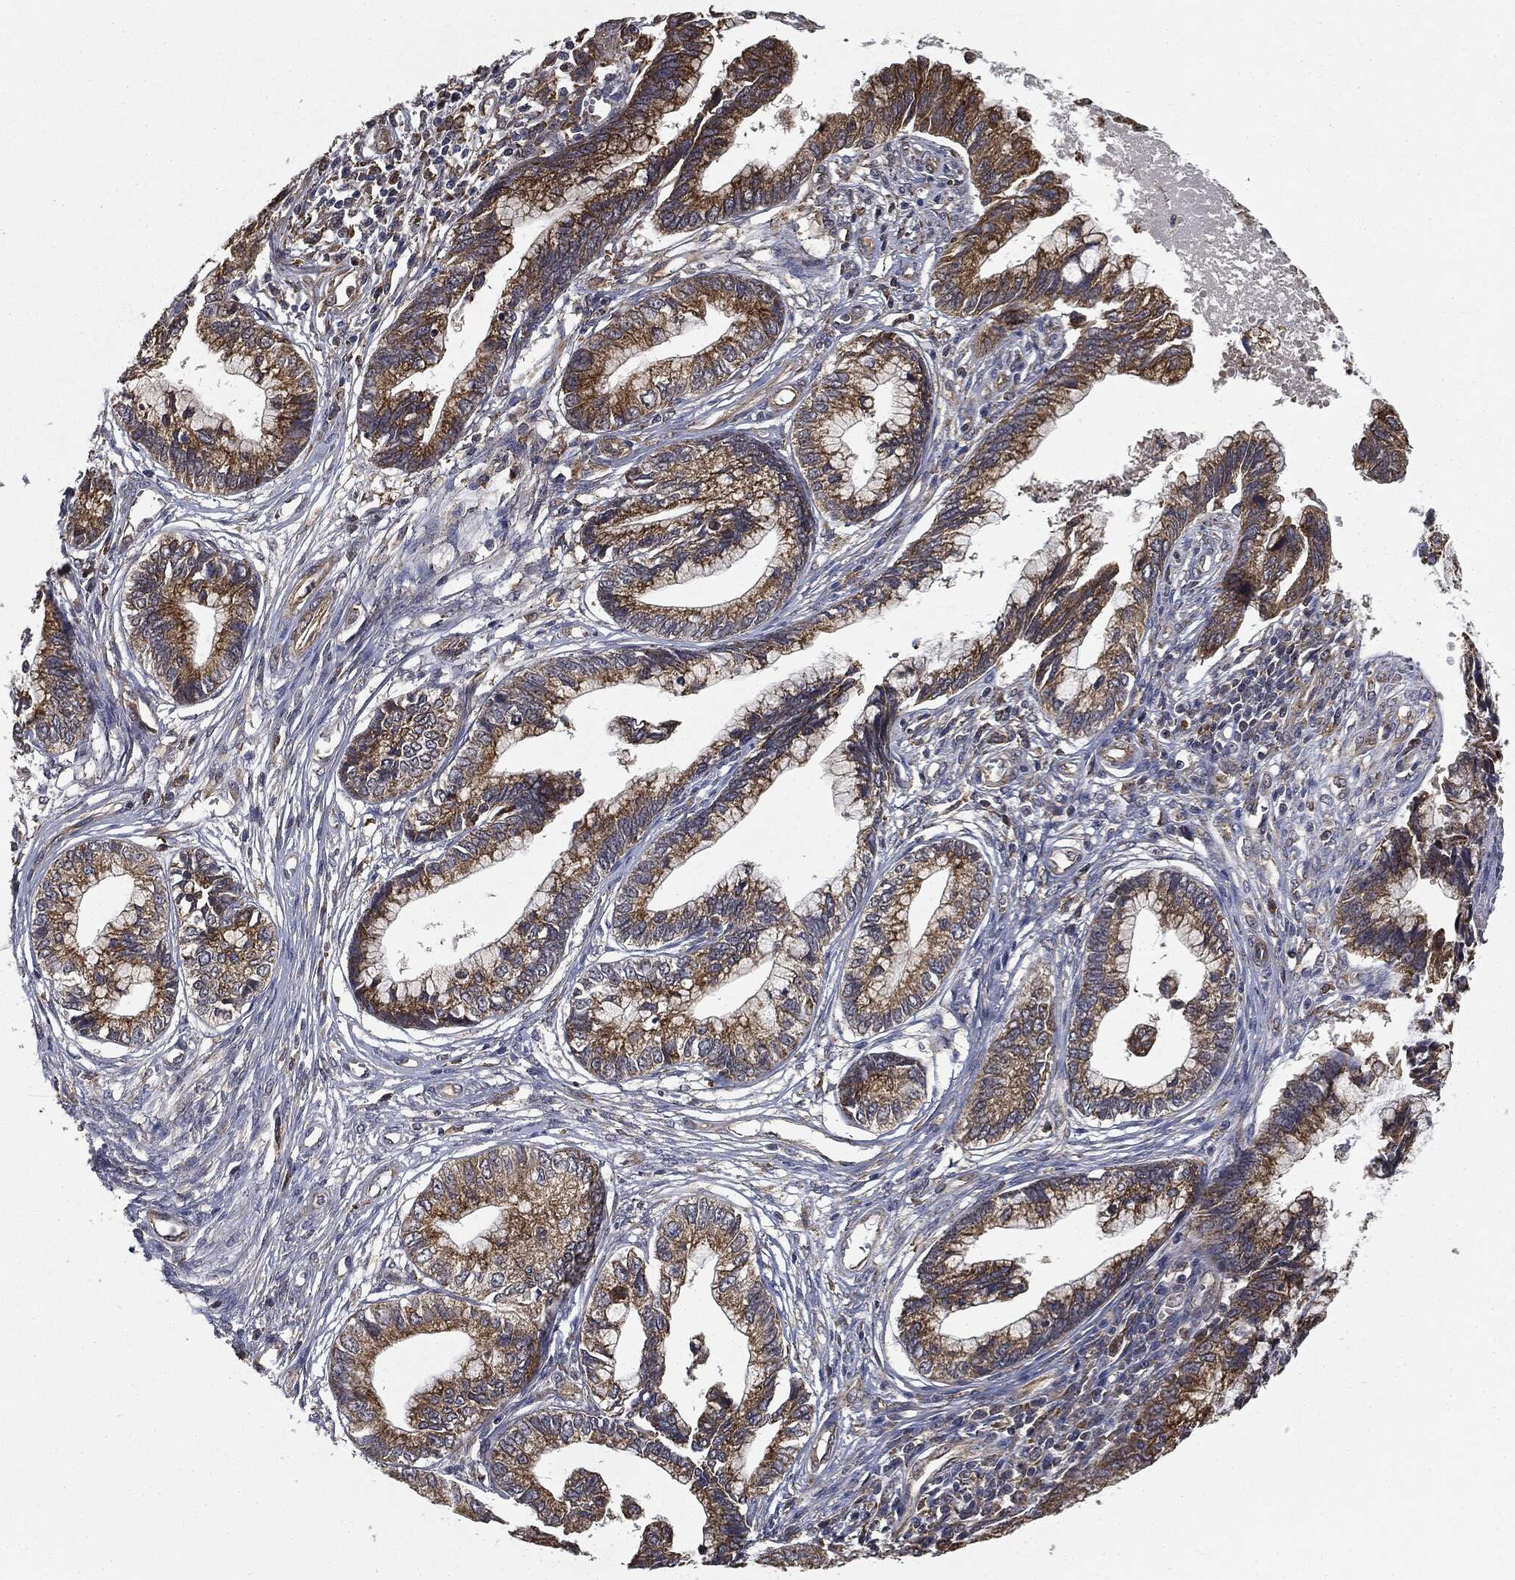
{"staining": {"intensity": "moderate", "quantity": ">75%", "location": "cytoplasmic/membranous"}, "tissue": "cervical cancer", "cell_type": "Tumor cells", "image_type": "cancer", "snomed": [{"axis": "morphology", "description": "Adenocarcinoma, NOS"}, {"axis": "topography", "description": "Cervix"}], "caption": "Brown immunohistochemical staining in cervical cancer (adenocarcinoma) displays moderate cytoplasmic/membranous staining in about >75% of tumor cells. (brown staining indicates protein expression, while blue staining denotes nuclei).", "gene": "MIER2", "patient": {"sex": "female", "age": 44}}